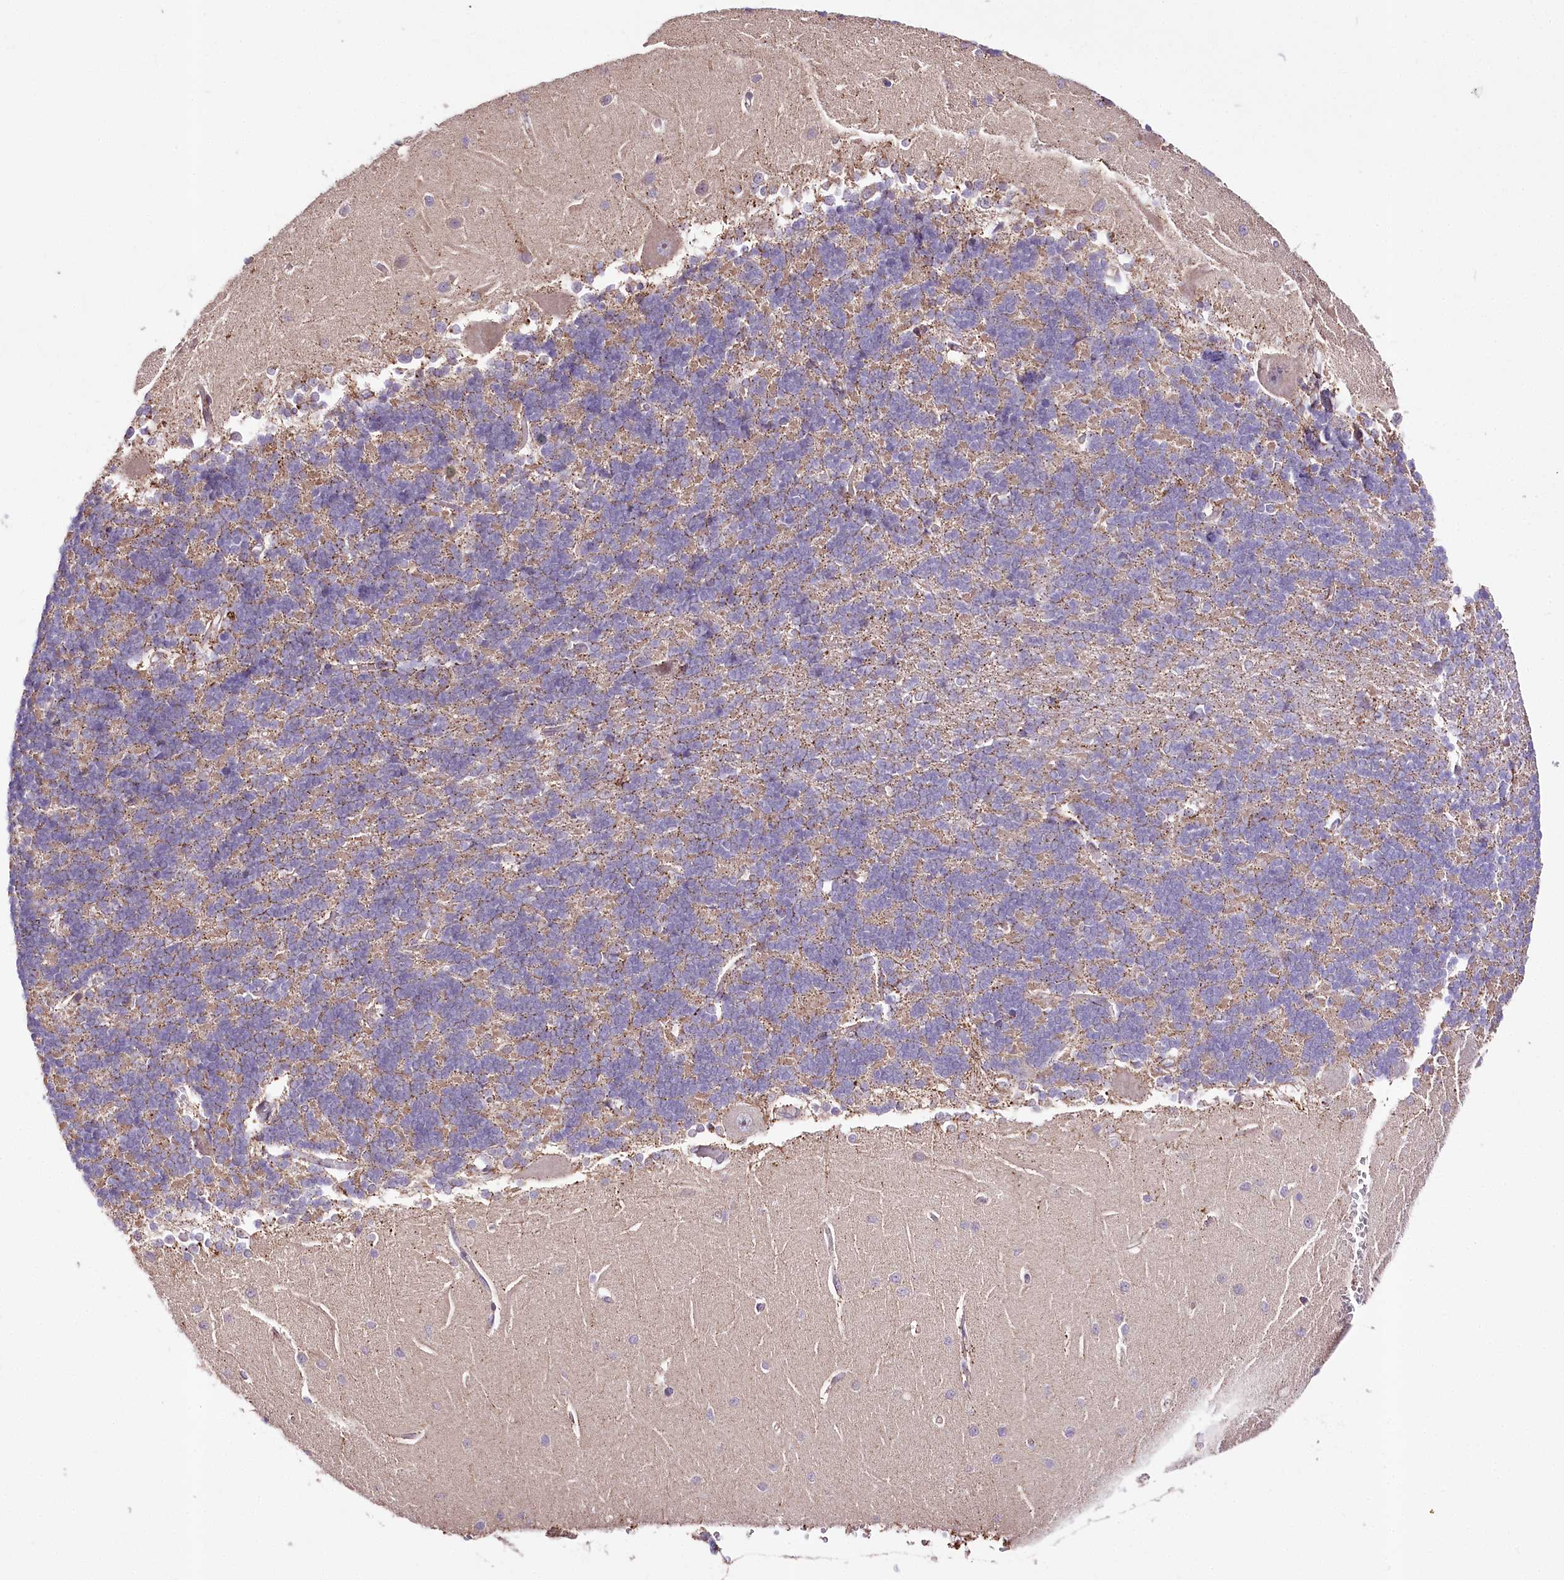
{"staining": {"intensity": "moderate", "quantity": "25%-75%", "location": "cytoplasmic/membranous"}, "tissue": "cerebellum", "cell_type": "Cells in granular layer", "image_type": "normal", "snomed": [{"axis": "morphology", "description": "Normal tissue, NOS"}, {"axis": "topography", "description": "Cerebellum"}], "caption": "Cerebellum stained with immunohistochemistry reveals moderate cytoplasmic/membranous staining in about 25%-75% of cells in granular layer.", "gene": "ATE1", "patient": {"sex": "male", "age": 37}}